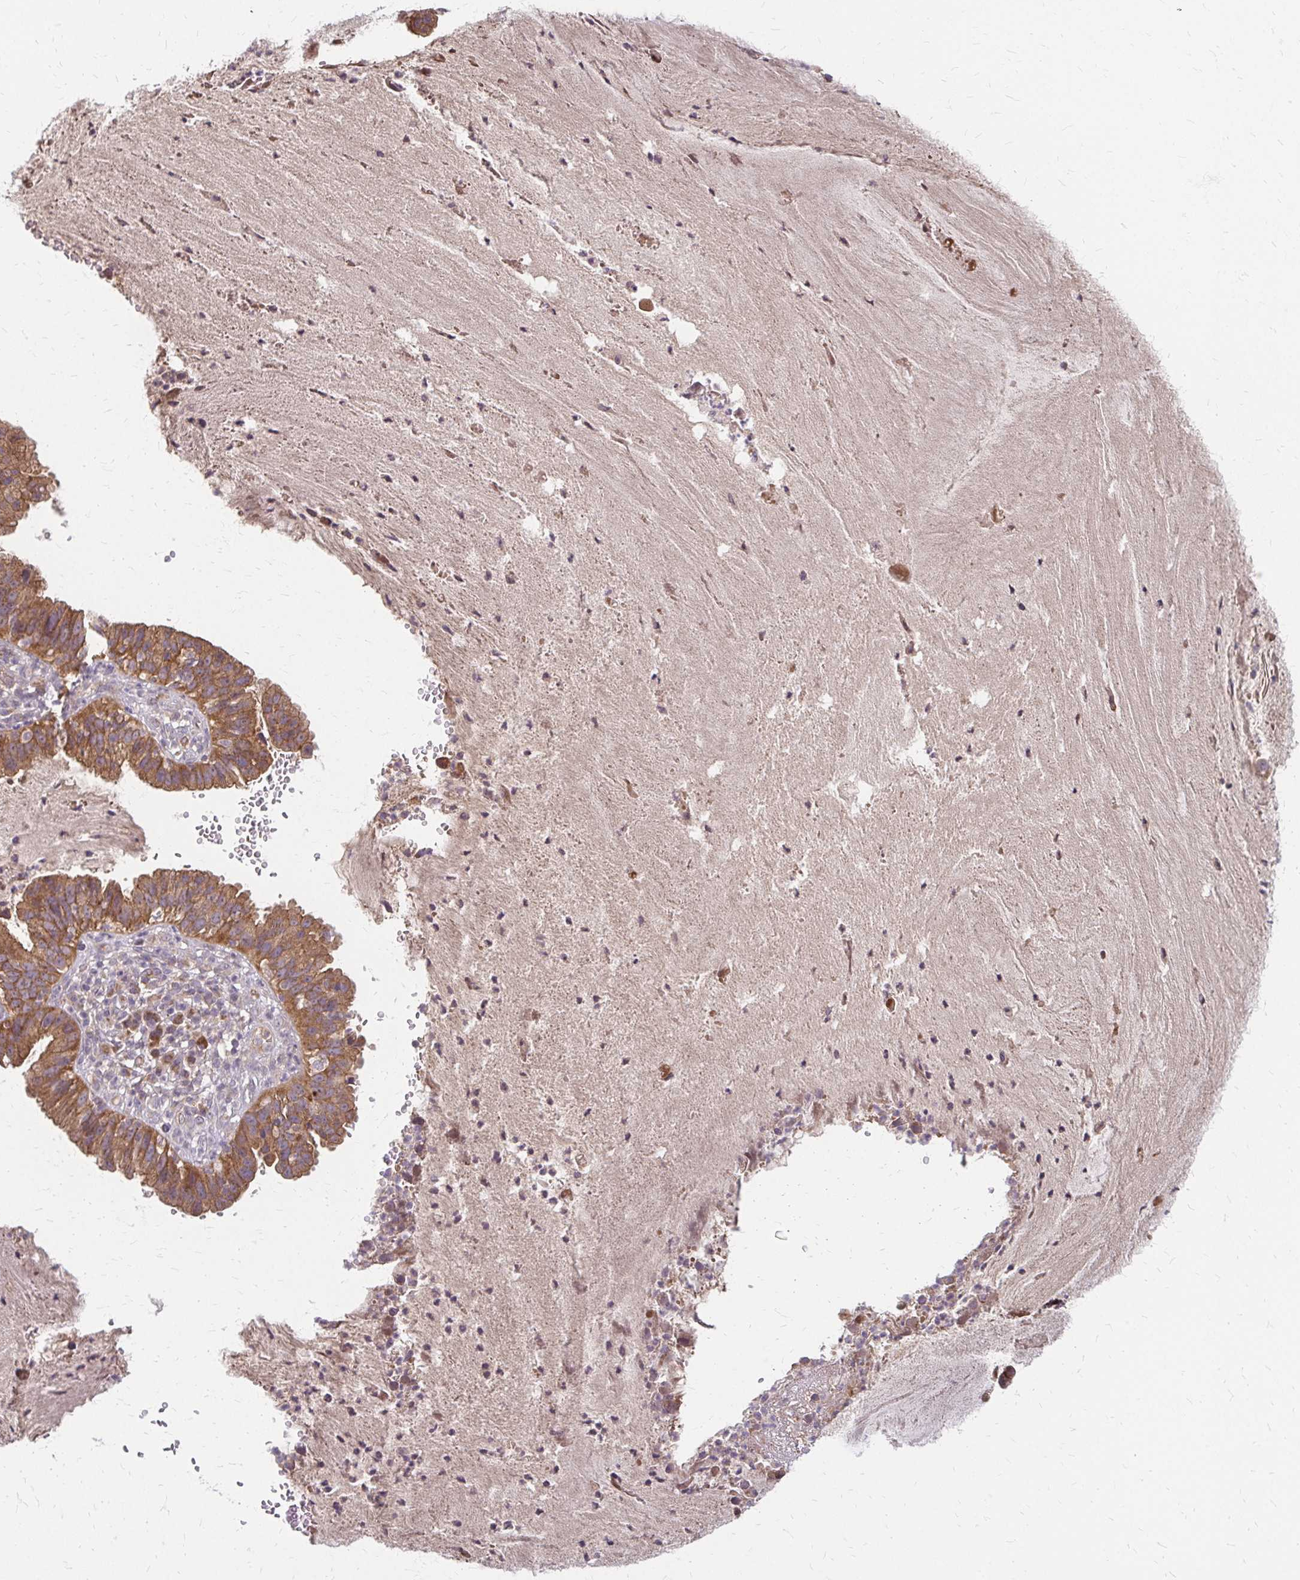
{"staining": {"intensity": "moderate", "quantity": ">75%", "location": "cytoplasmic/membranous"}, "tissue": "cervical cancer", "cell_type": "Tumor cells", "image_type": "cancer", "snomed": [{"axis": "morphology", "description": "Adenocarcinoma, NOS"}, {"axis": "topography", "description": "Cervix"}], "caption": "Cervical adenocarcinoma was stained to show a protein in brown. There is medium levels of moderate cytoplasmic/membranous positivity in approximately >75% of tumor cells.", "gene": "ZNF383", "patient": {"sex": "female", "age": 34}}